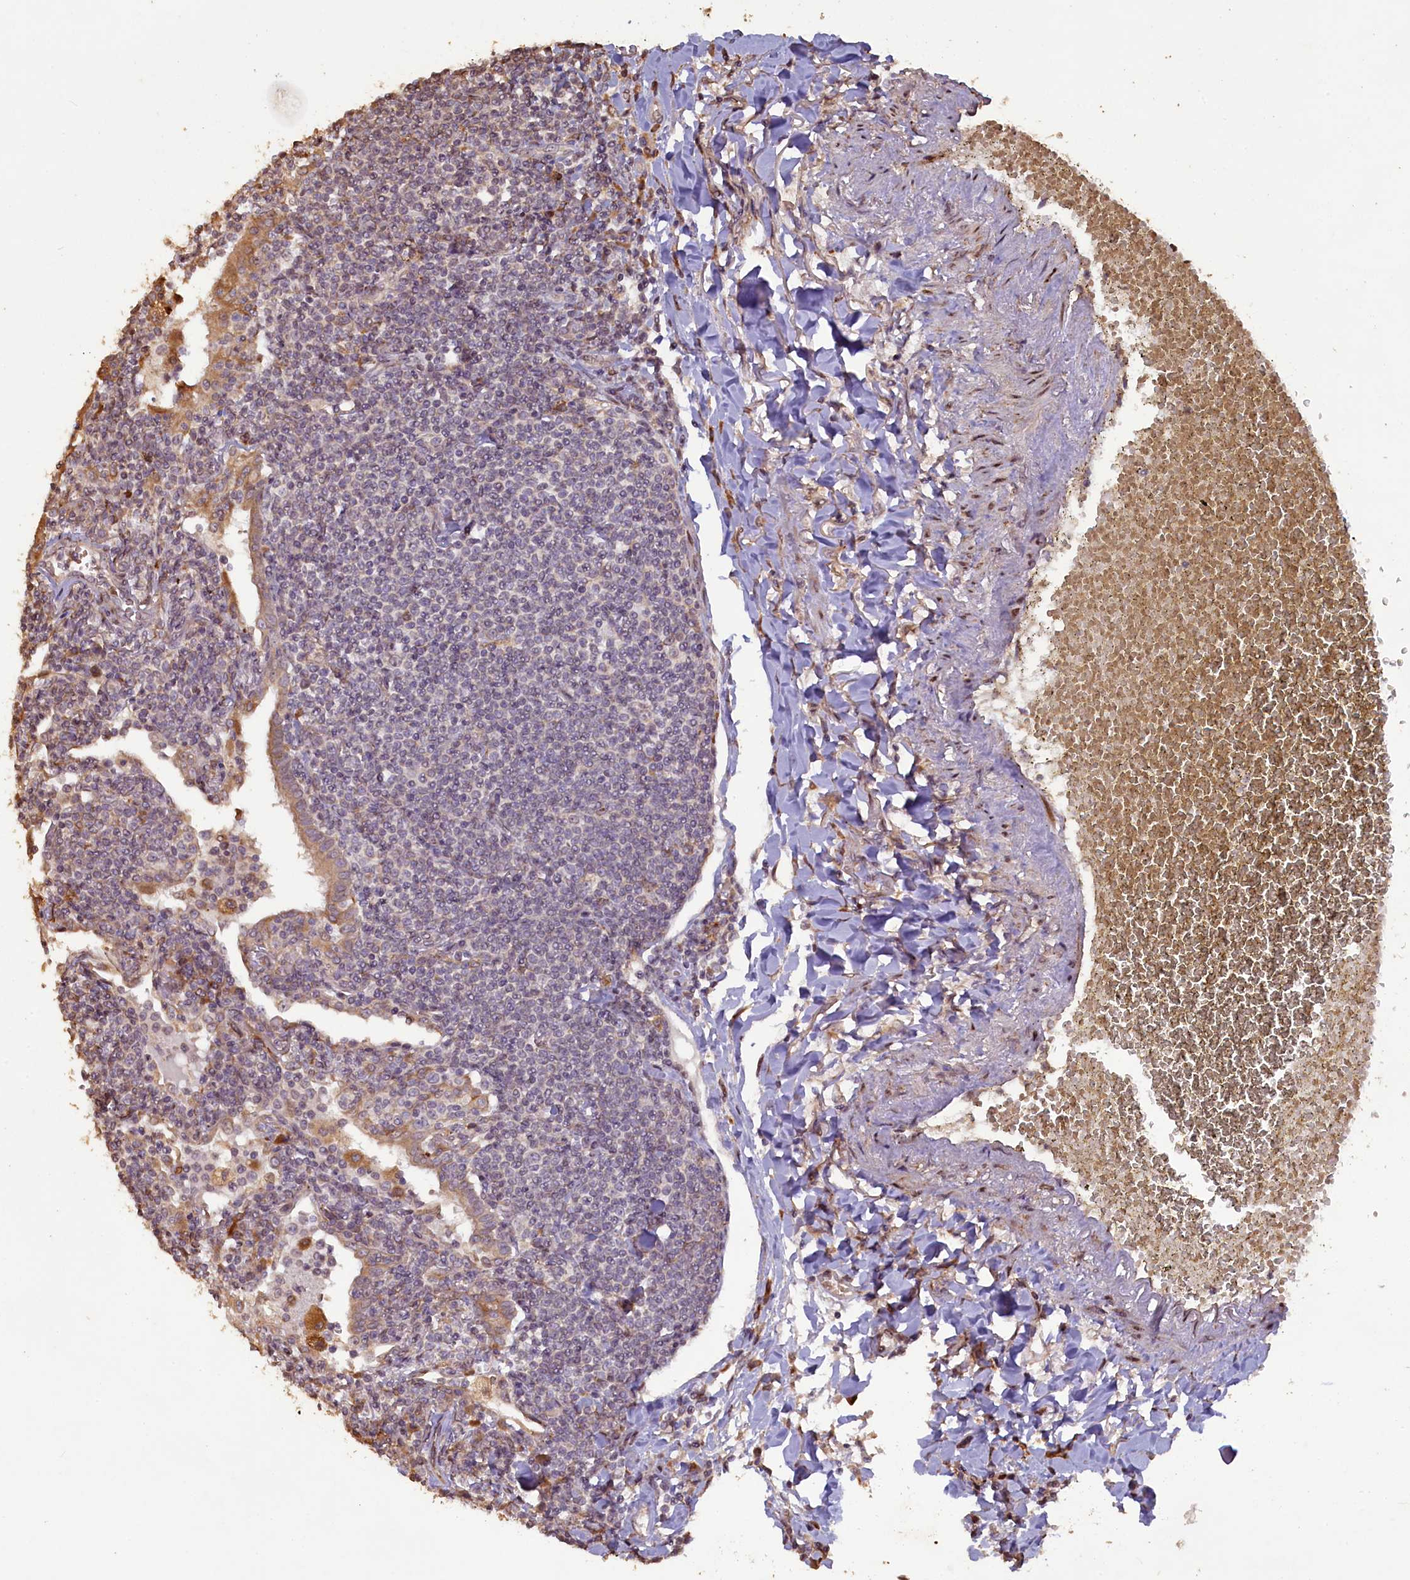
{"staining": {"intensity": "negative", "quantity": "none", "location": "none"}, "tissue": "lymphoma", "cell_type": "Tumor cells", "image_type": "cancer", "snomed": [{"axis": "morphology", "description": "Malignant lymphoma, non-Hodgkin's type, Low grade"}, {"axis": "topography", "description": "Lung"}], "caption": "This is an IHC histopathology image of lymphoma. There is no expression in tumor cells.", "gene": "SLC38A7", "patient": {"sex": "female", "age": 71}}